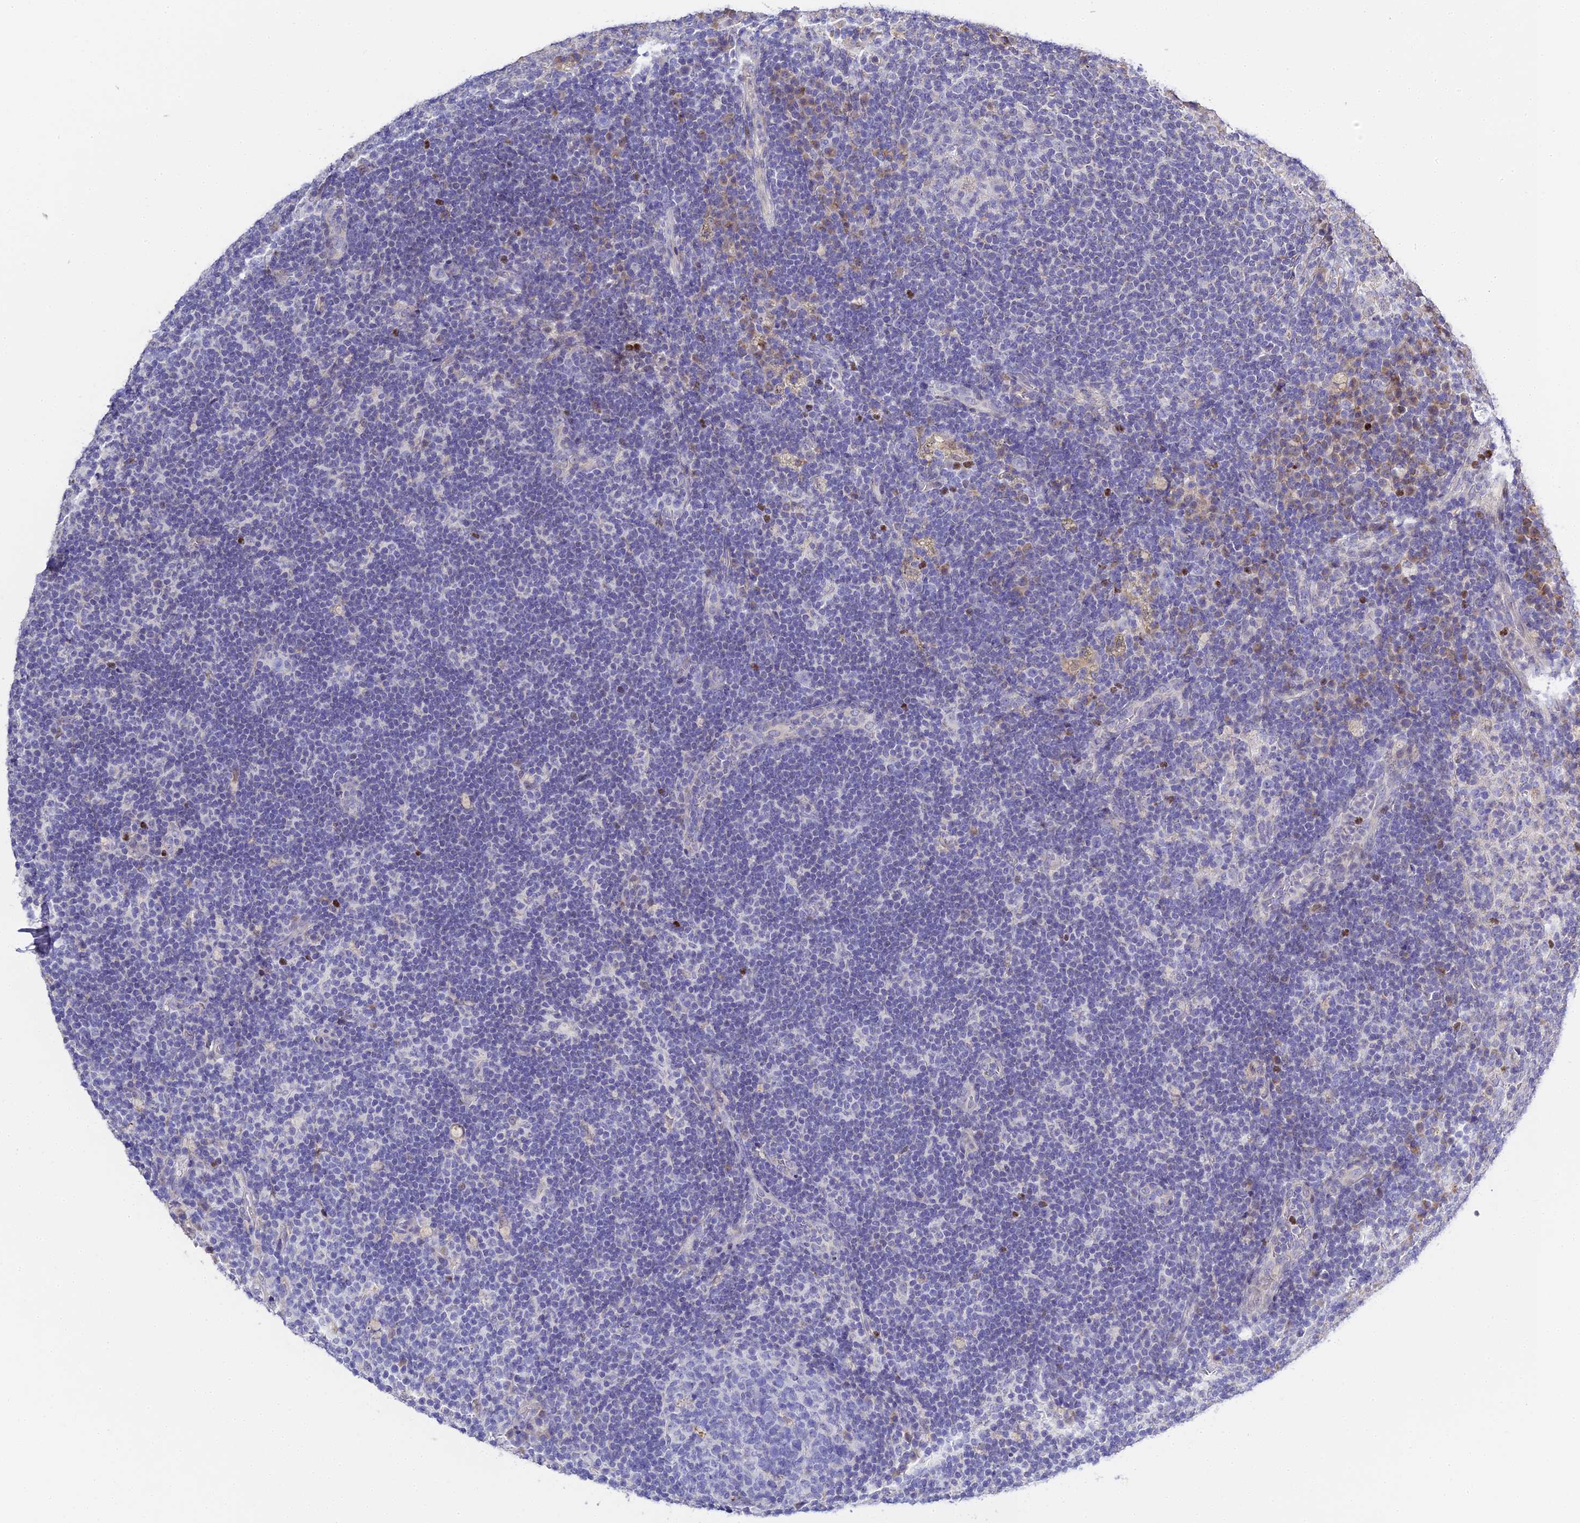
{"staining": {"intensity": "negative", "quantity": "none", "location": "none"}, "tissue": "lymph node", "cell_type": "Germinal center cells", "image_type": "normal", "snomed": [{"axis": "morphology", "description": "Normal tissue, NOS"}, {"axis": "topography", "description": "Lymph node"}], "caption": "Germinal center cells show no significant expression in unremarkable lymph node. (DAB (3,3'-diaminobenzidine) immunohistochemistry (IHC) with hematoxylin counter stain).", "gene": "SERP1", "patient": {"sex": "female", "age": 70}}